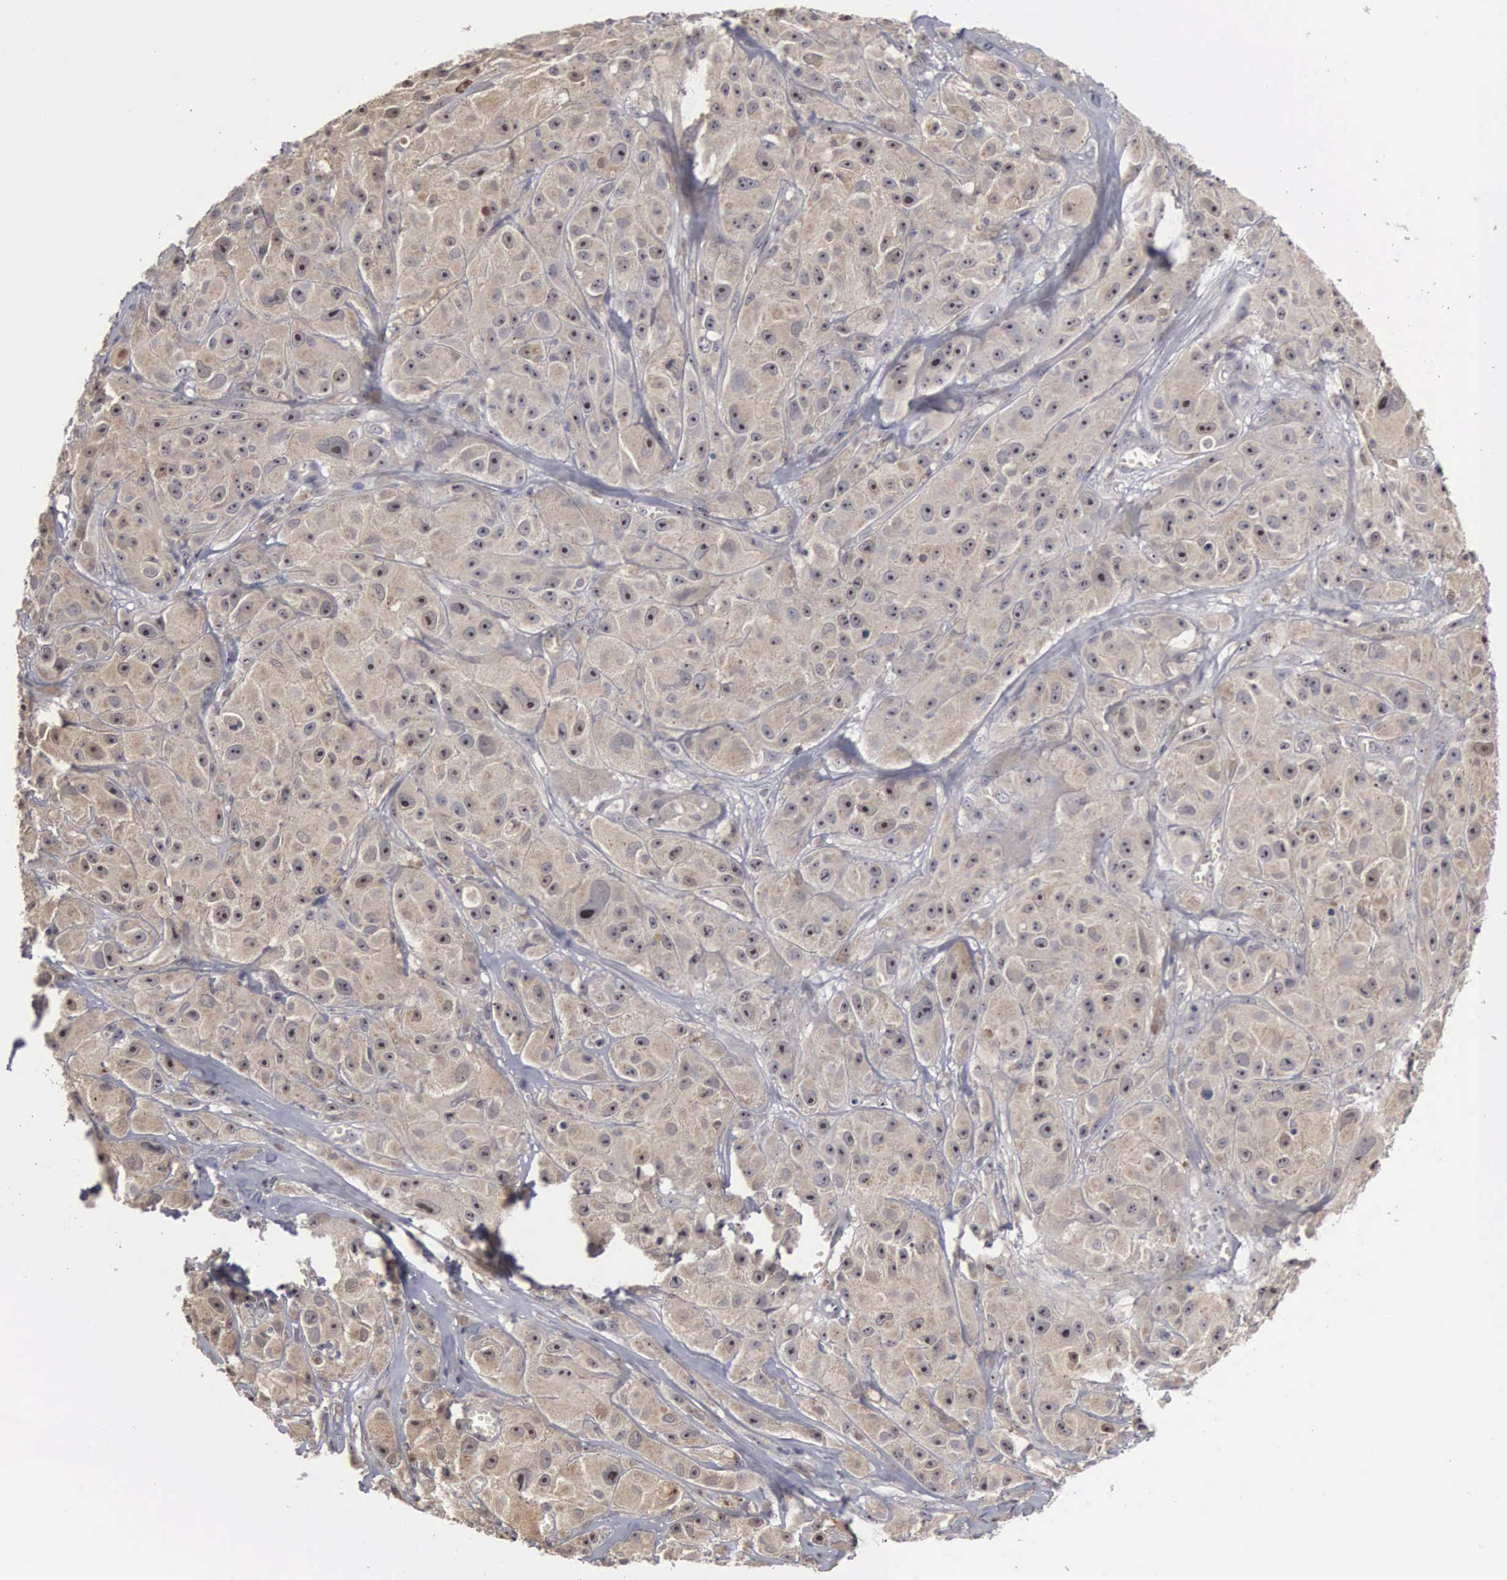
{"staining": {"intensity": "weak", "quantity": ">75%", "location": "cytoplasmic/membranous,nuclear"}, "tissue": "melanoma", "cell_type": "Tumor cells", "image_type": "cancer", "snomed": [{"axis": "morphology", "description": "Malignant melanoma, NOS"}, {"axis": "topography", "description": "Skin"}], "caption": "Protein expression by immunohistochemistry (IHC) exhibits weak cytoplasmic/membranous and nuclear positivity in approximately >75% of tumor cells in malignant melanoma.", "gene": "AMN", "patient": {"sex": "male", "age": 56}}